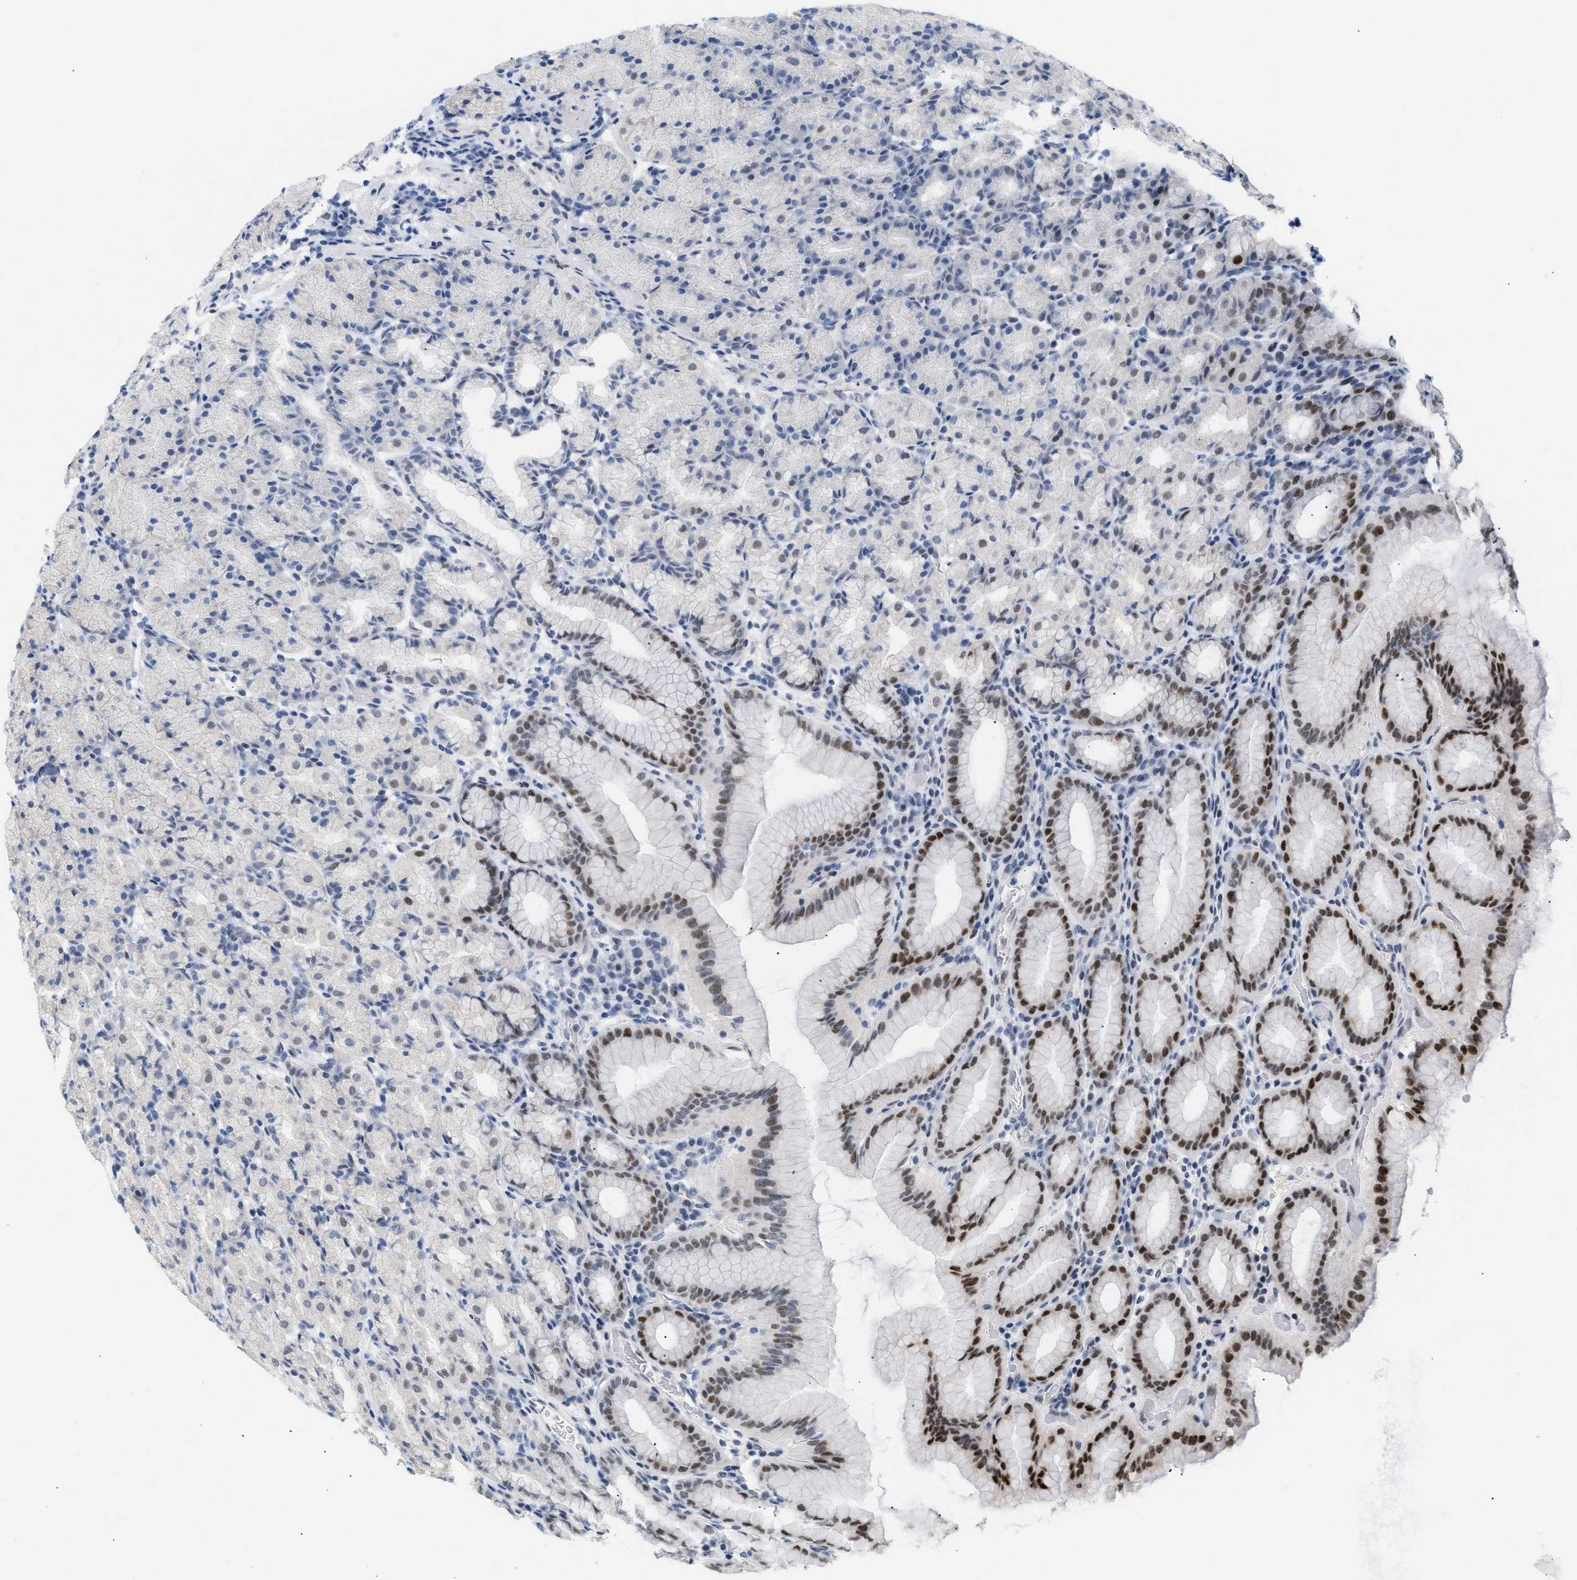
{"staining": {"intensity": "strong", "quantity": "<25%", "location": "nuclear"}, "tissue": "stomach", "cell_type": "Glandular cells", "image_type": "normal", "snomed": [{"axis": "morphology", "description": "Normal tissue, NOS"}, {"axis": "topography", "description": "Stomach, upper"}], "caption": "Strong nuclear protein staining is seen in about <25% of glandular cells in stomach.", "gene": "PPARD", "patient": {"sex": "male", "age": 68}}